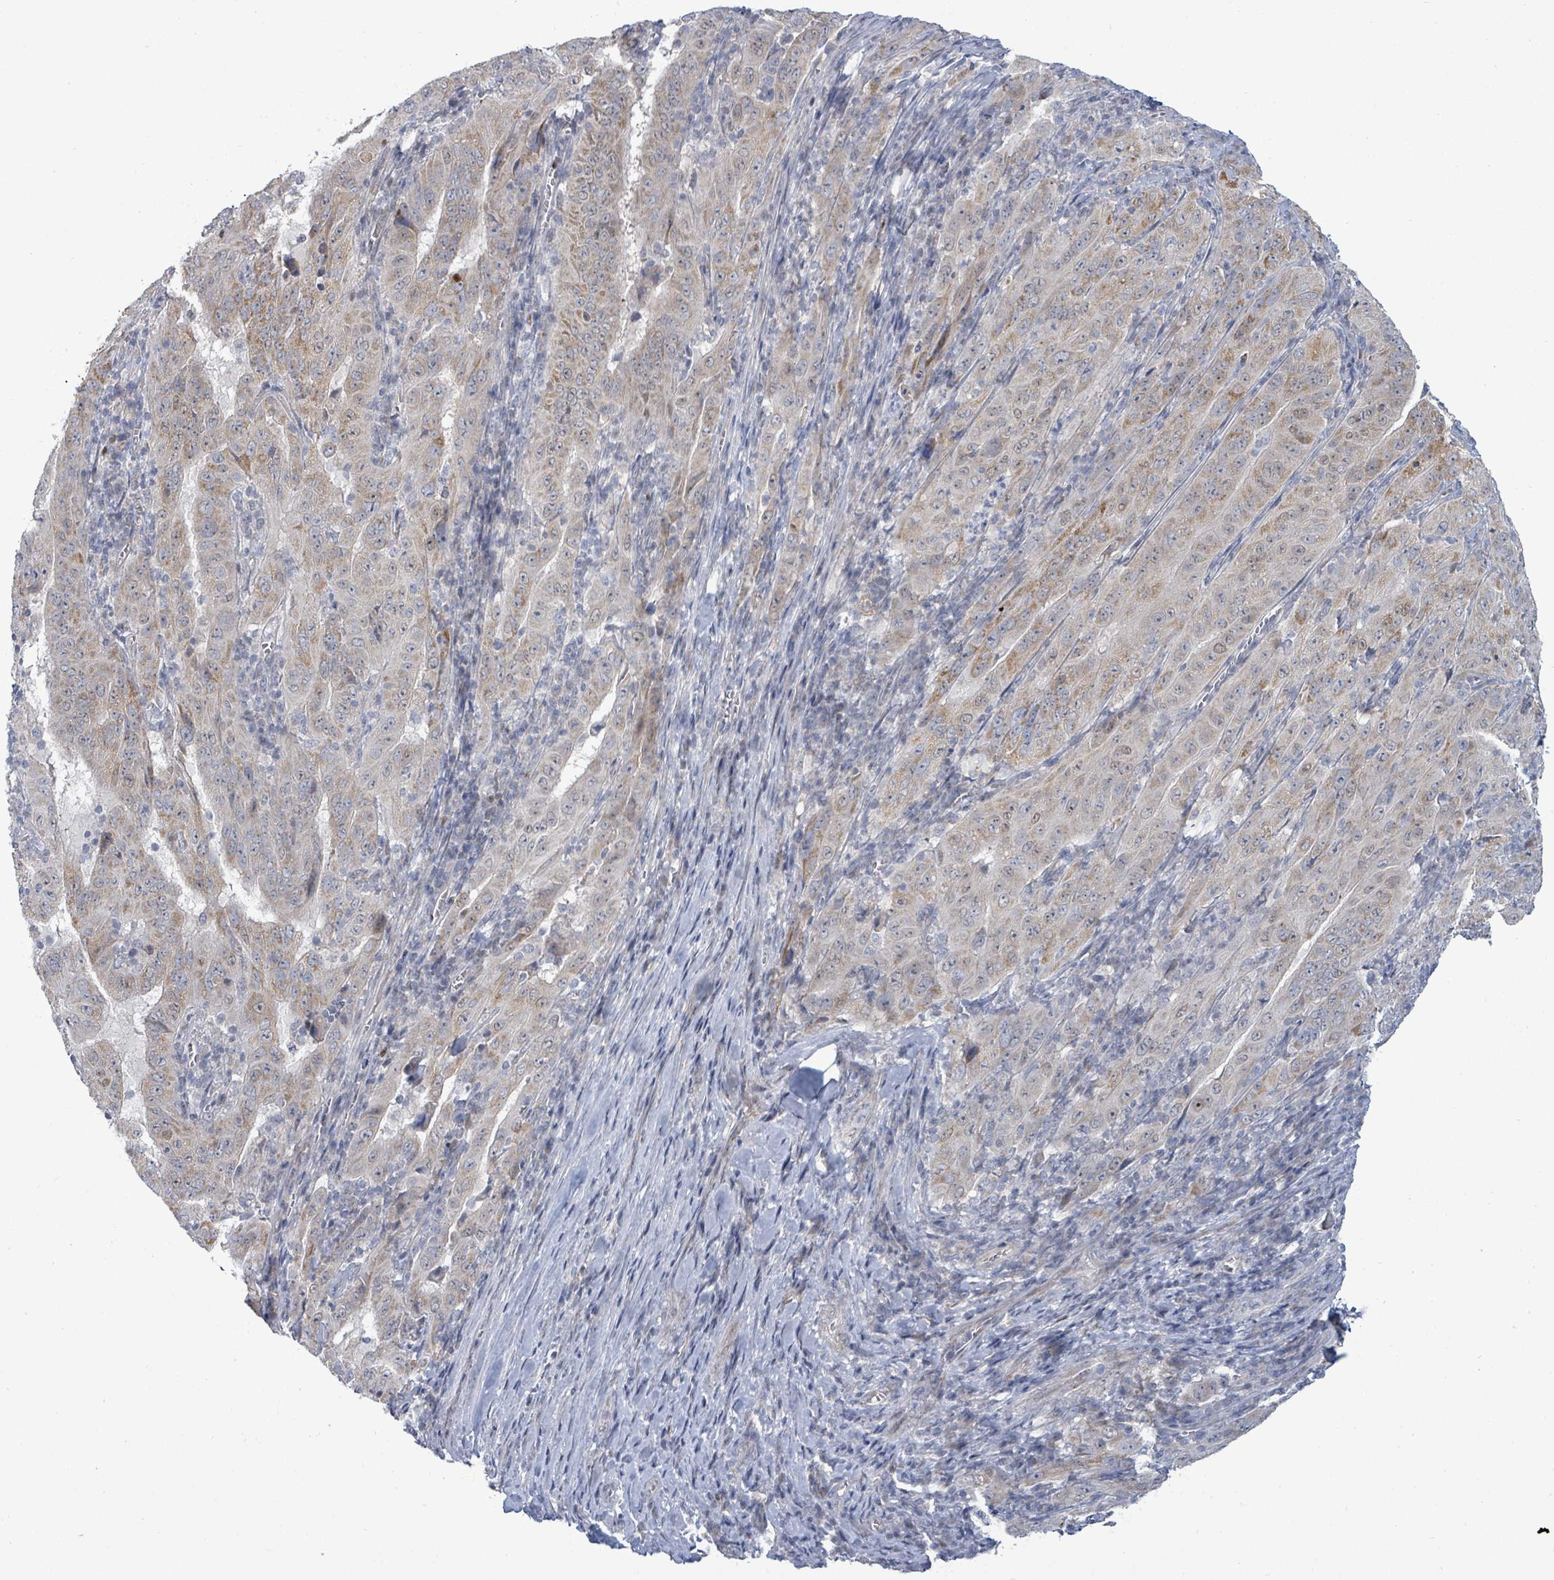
{"staining": {"intensity": "moderate", "quantity": "25%-75%", "location": "cytoplasmic/membranous"}, "tissue": "pancreatic cancer", "cell_type": "Tumor cells", "image_type": "cancer", "snomed": [{"axis": "morphology", "description": "Adenocarcinoma, NOS"}, {"axis": "topography", "description": "Pancreas"}], "caption": "There is medium levels of moderate cytoplasmic/membranous positivity in tumor cells of pancreatic cancer (adenocarcinoma), as demonstrated by immunohistochemical staining (brown color).", "gene": "ZFPM1", "patient": {"sex": "male", "age": 63}}